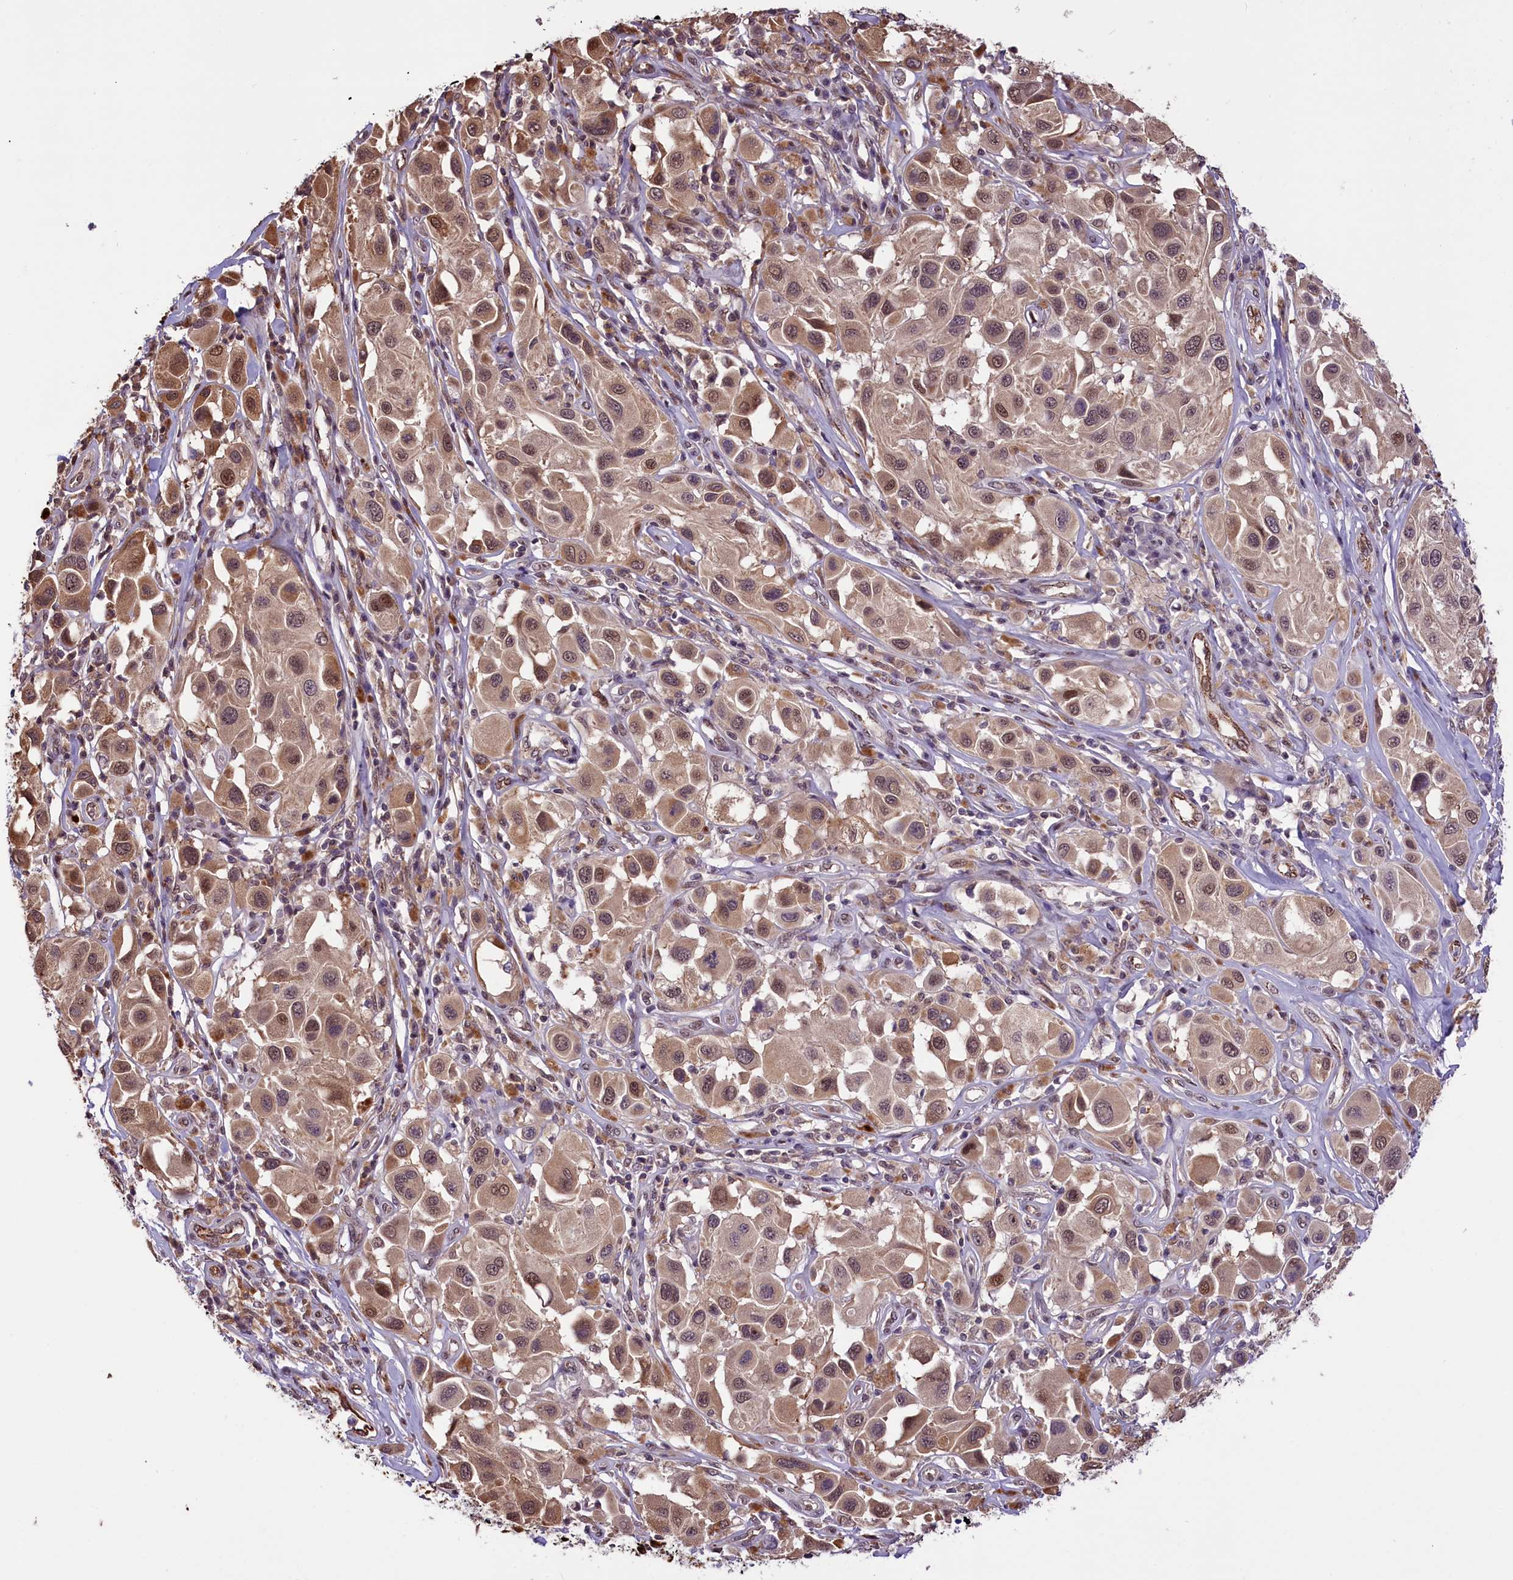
{"staining": {"intensity": "moderate", "quantity": ">75%", "location": "cytoplasmic/membranous,nuclear"}, "tissue": "melanoma", "cell_type": "Tumor cells", "image_type": "cancer", "snomed": [{"axis": "morphology", "description": "Malignant melanoma, Metastatic site"}, {"axis": "topography", "description": "Skin"}], "caption": "DAB immunohistochemical staining of malignant melanoma (metastatic site) demonstrates moderate cytoplasmic/membranous and nuclear protein positivity in about >75% of tumor cells.", "gene": "MRPL54", "patient": {"sex": "male", "age": 41}}